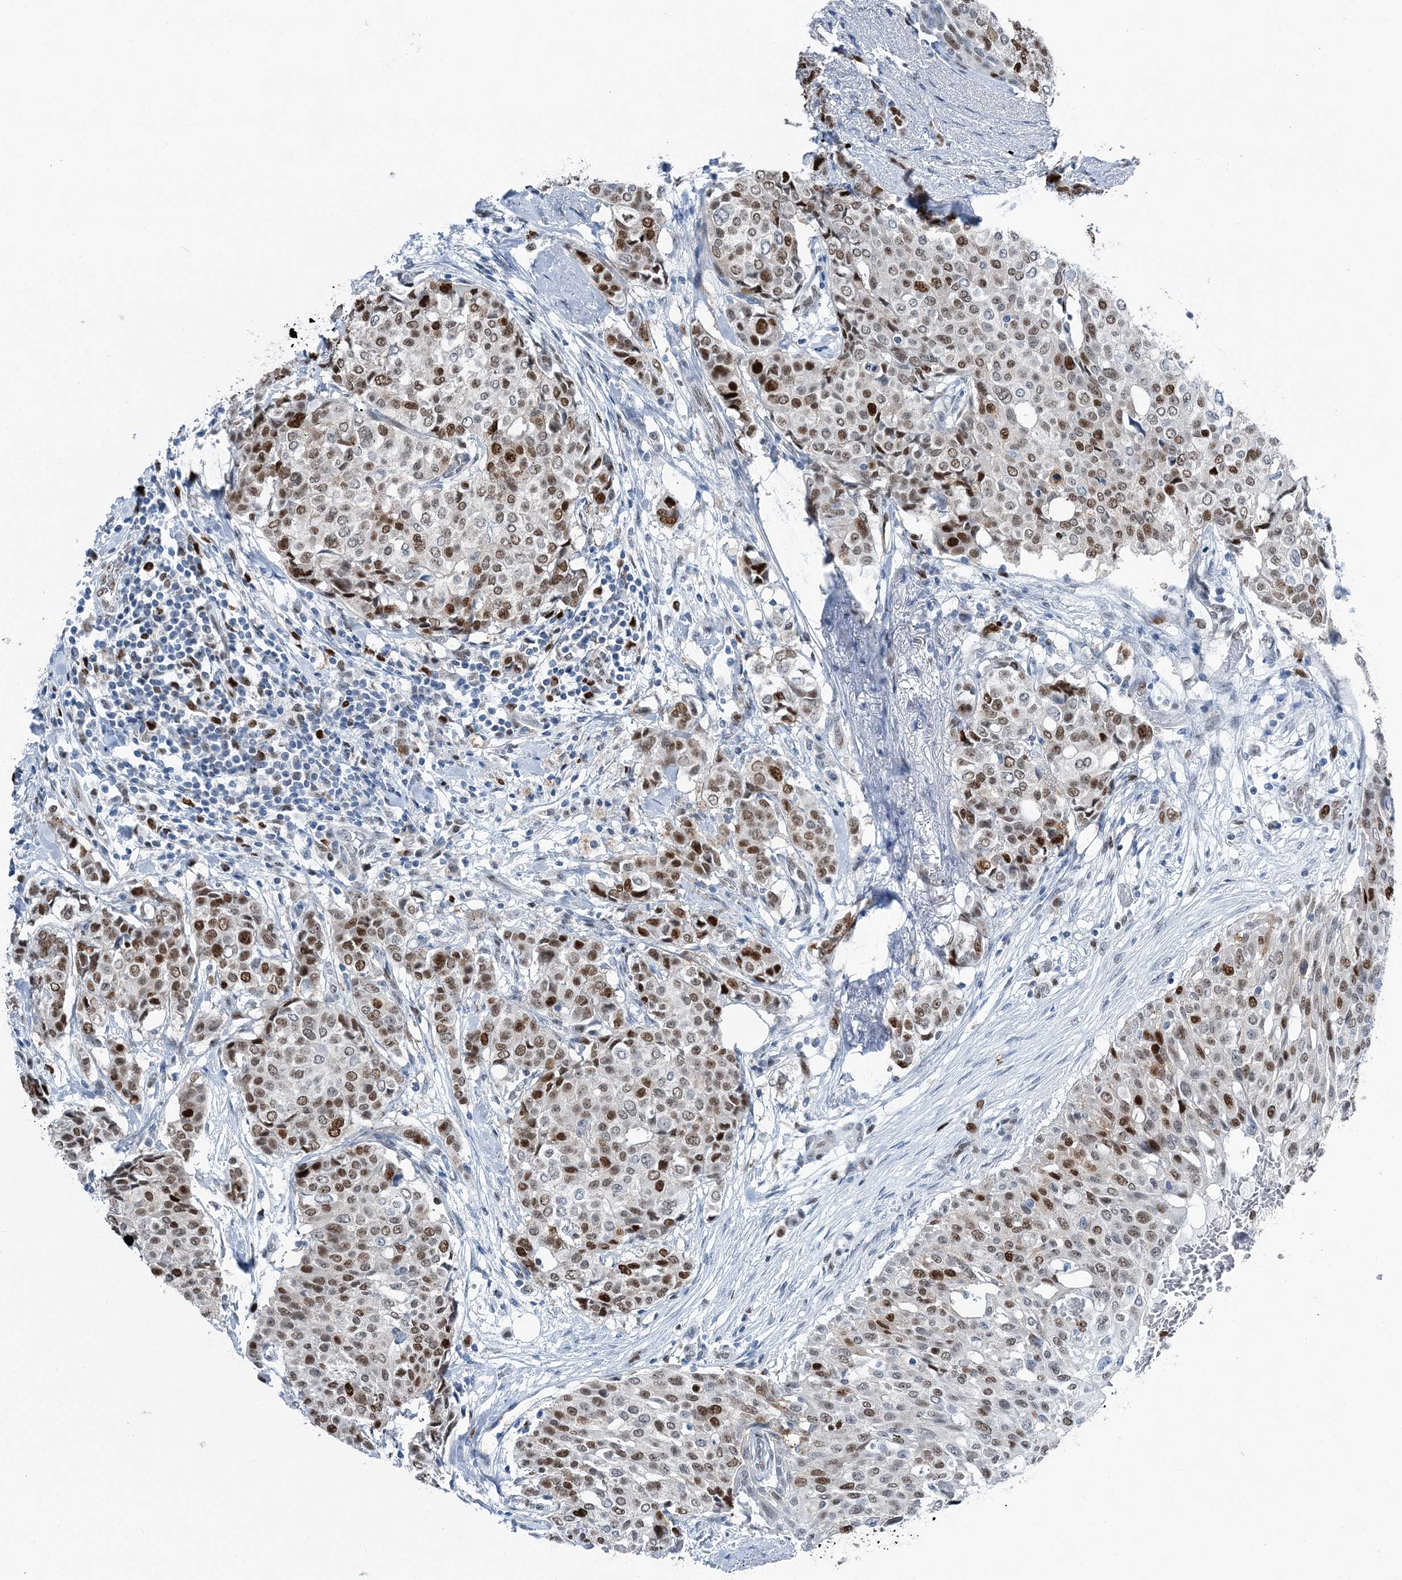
{"staining": {"intensity": "moderate", "quantity": "25%-75%", "location": "nuclear"}, "tissue": "breast cancer", "cell_type": "Tumor cells", "image_type": "cancer", "snomed": [{"axis": "morphology", "description": "Lobular carcinoma"}, {"axis": "topography", "description": "Breast"}], "caption": "Breast lobular carcinoma tissue reveals moderate nuclear expression in about 25%-75% of tumor cells, visualized by immunohistochemistry. (DAB (3,3'-diaminobenzidine) IHC, brown staining for protein, blue staining for nuclei).", "gene": "HAT1", "patient": {"sex": "female", "age": 51}}